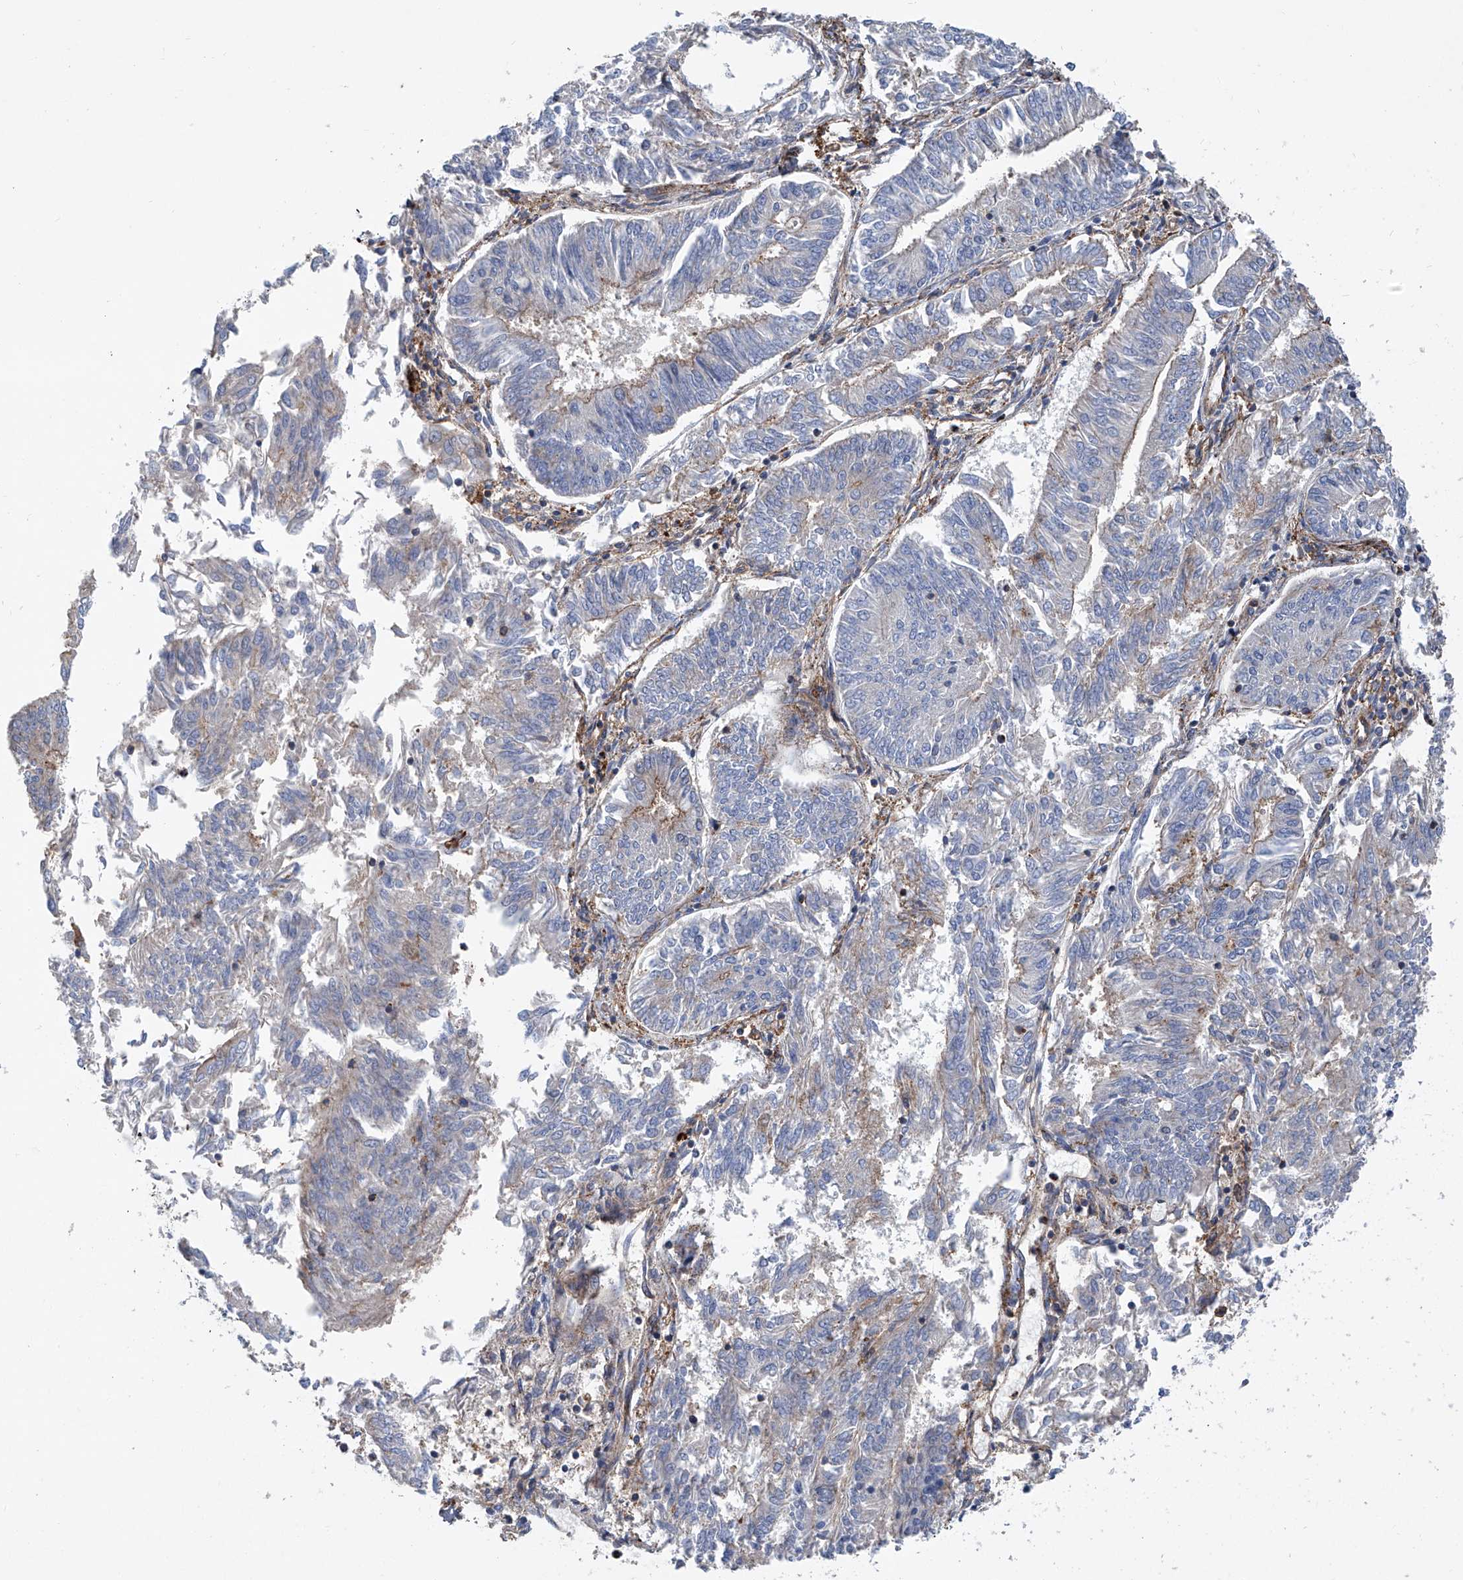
{"staining": {"intensity": "moderate", "quantity": "<25%", "location": "cytoplasmic/membranous"}, "tissue": "endometrial cancer", "cell_type": "Tumor cells", "image_type": "cancer", "snomed": [{"axis": "morphology", "description": "Adenocarcinoma, NOS"}, {"axis": "topography", "description": "Endometrium"}], "caption": "There is low levels of moderate cytoplasmic/membranous positivity in tumor cells of adenocarcinoma (endometrial), as demonstrated by immunohistochemical staining (brown color).", "gene": "SMAP1", "patient": {"sex": "female", "age": 58}}